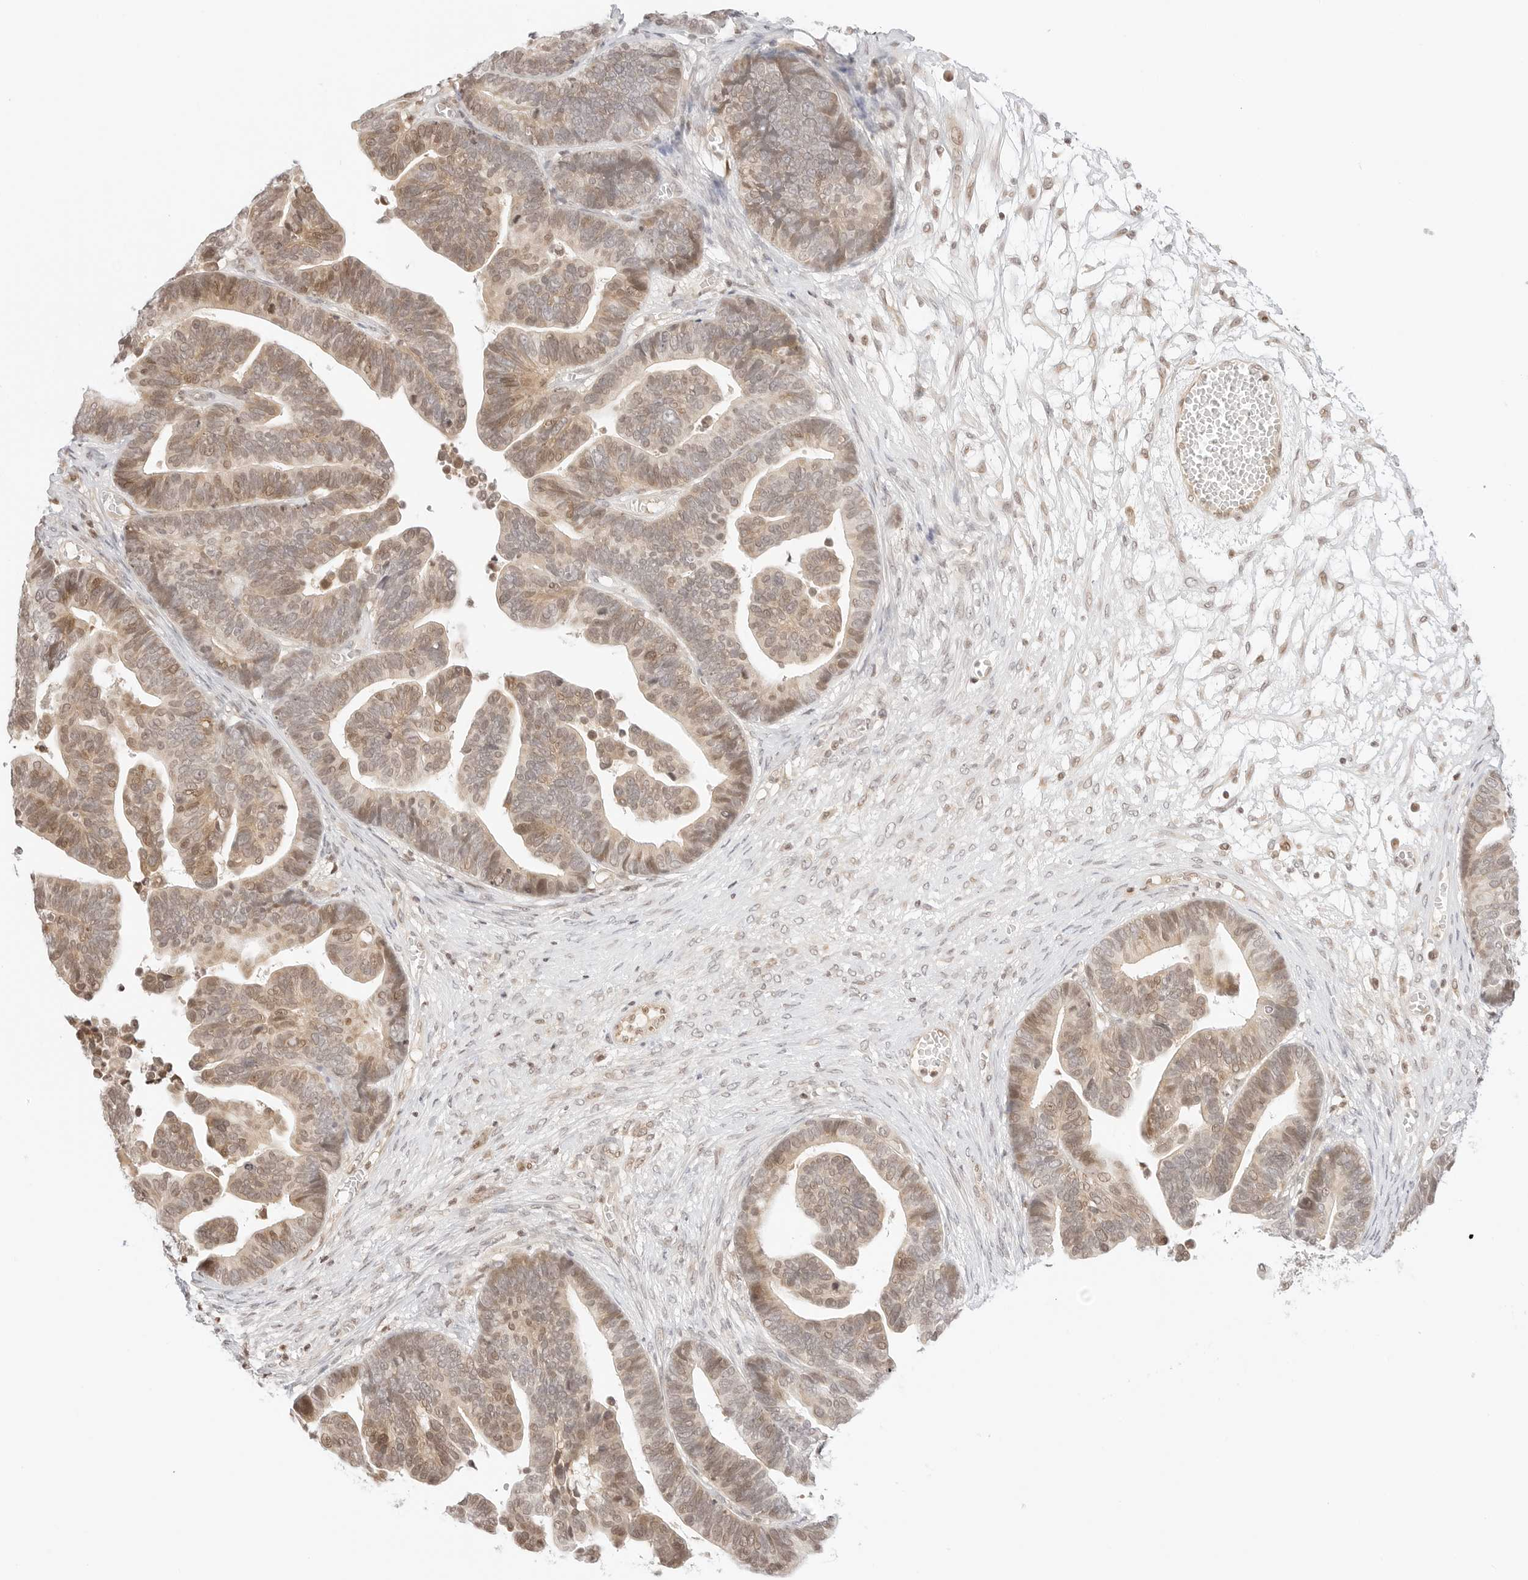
{"staining": {"intensity": "moderate", "quantity": ">75%", "location": "cytoplasmic/membranous,nuclear"}, "tissue": "ovarian cancer", "cell_type": "Tumor cells", "image_type": "cancer", "snomed": [{"axis": "morphology", "description": "Cystadenocarcinoma, serous, NOS"}, {"axis": "topography", "description": "Ovary"}], "caption": "Serous cystadenocarcinoma (ovarian) was stained to show a protein in brown. There is medium levels of moderate cytoplasmic/membranous and nuclear positivity in approximately >75% of tumor cells.", "gene": "RPS6KL1", "patient": {"sex": "female", "age": 56}}